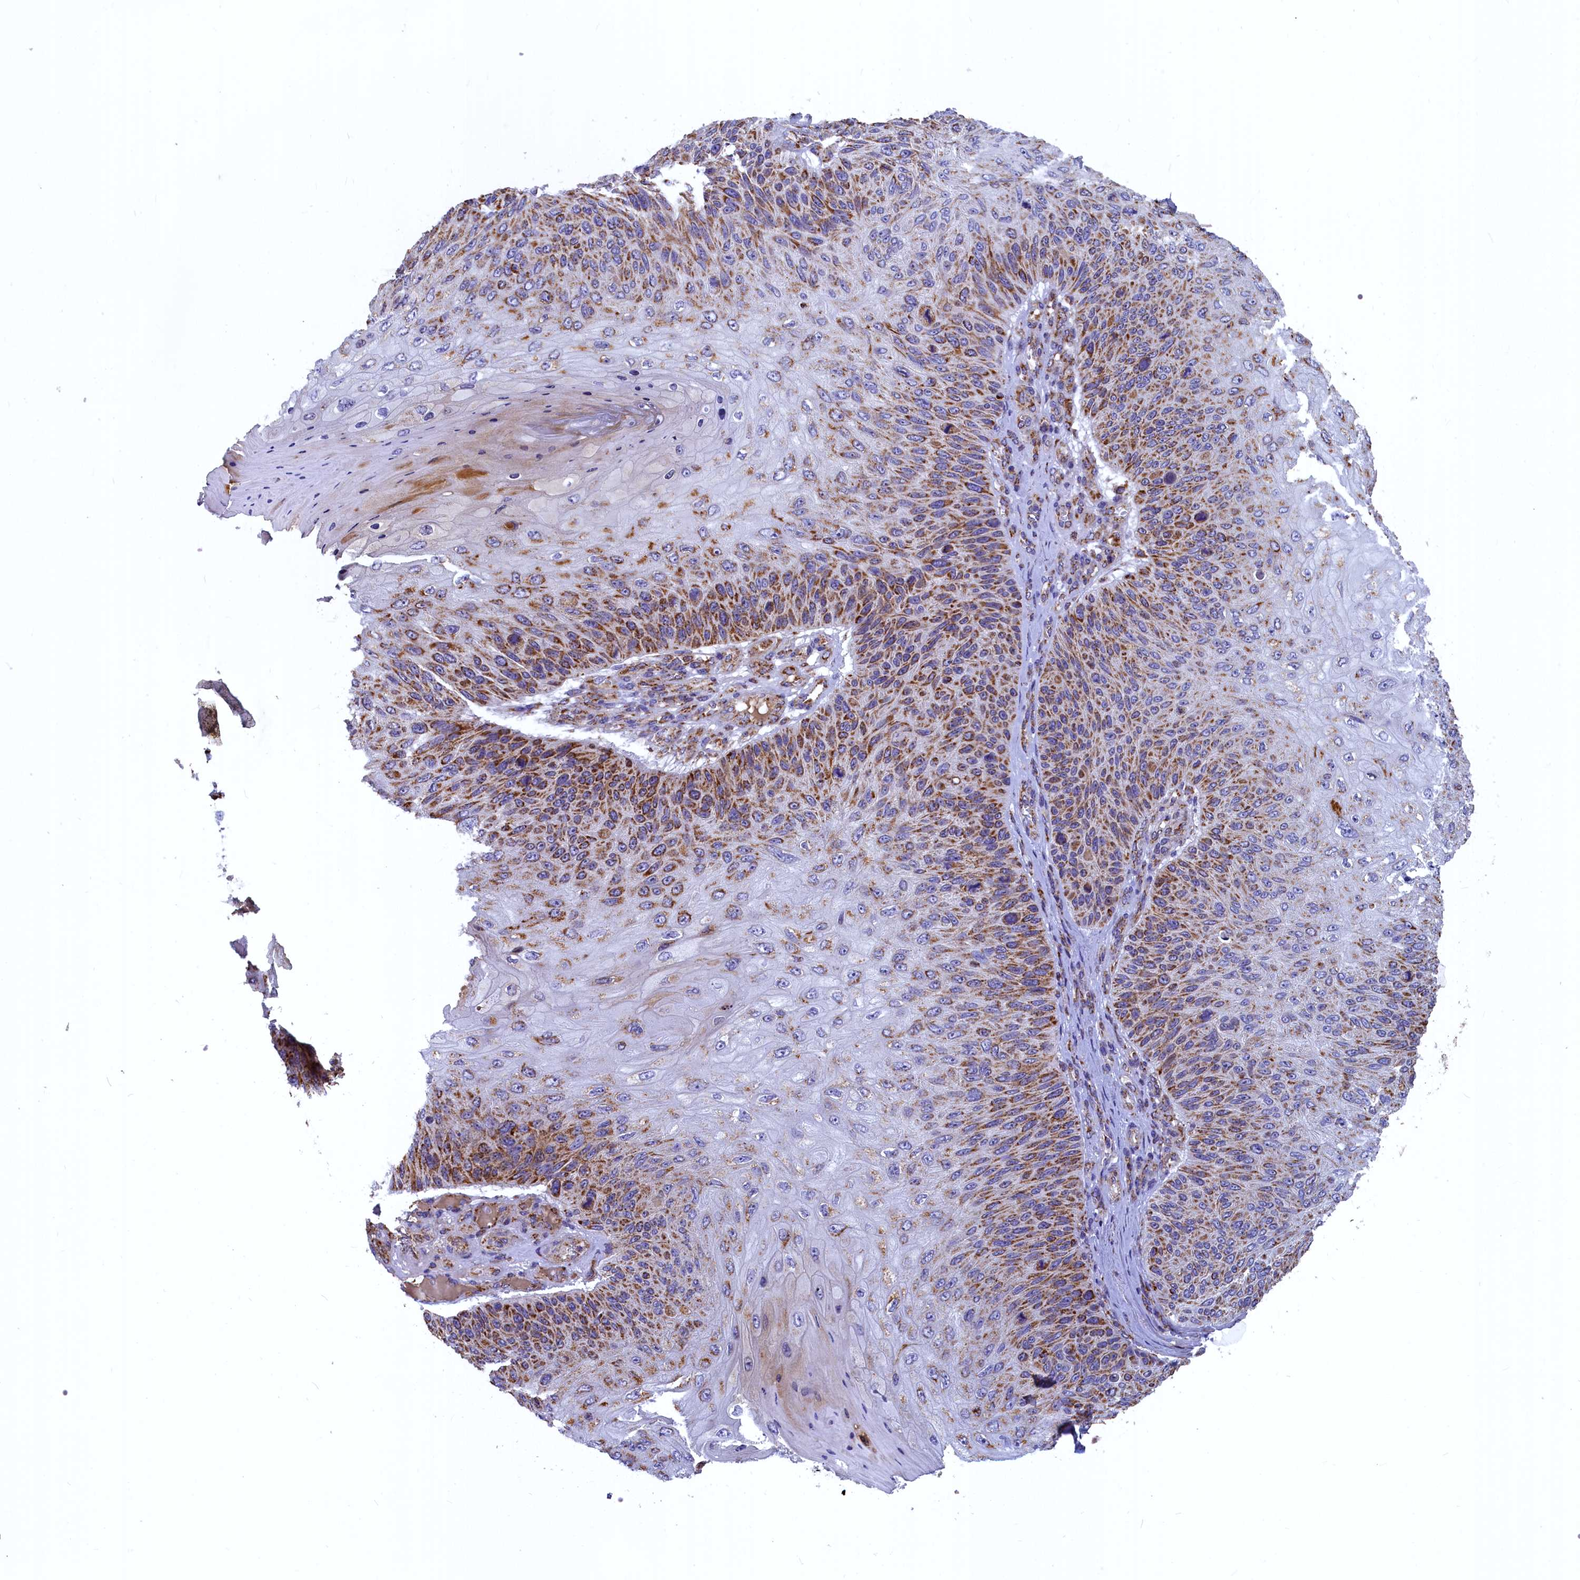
{"staining": {"intensity": "moderate", "quantity": "25%-75%", "location": "cytoplasmic/membranous"}, "tissue": "skin cancer", "cell_type": "Tumor cells", "image_type": "cancer", "snomed": [{"axis": "morphology", "description": "Squamous cell carcinoma, NOS"}, {"axis": "topography", "description": "Skin"}], "caption": "Brown immunohistochemical staining in skin cancer (squamous cell carcinoma) exhibits moderate cytoplasmic/membranous staining in approximately 25%-75% of tumor cells. Using DAB (brown) and hematoxylin (blue) stains, captured at high magnification using brightfield microscopy.", "gene": "COX17", "patient": {"sex": "female", "age": 88}}